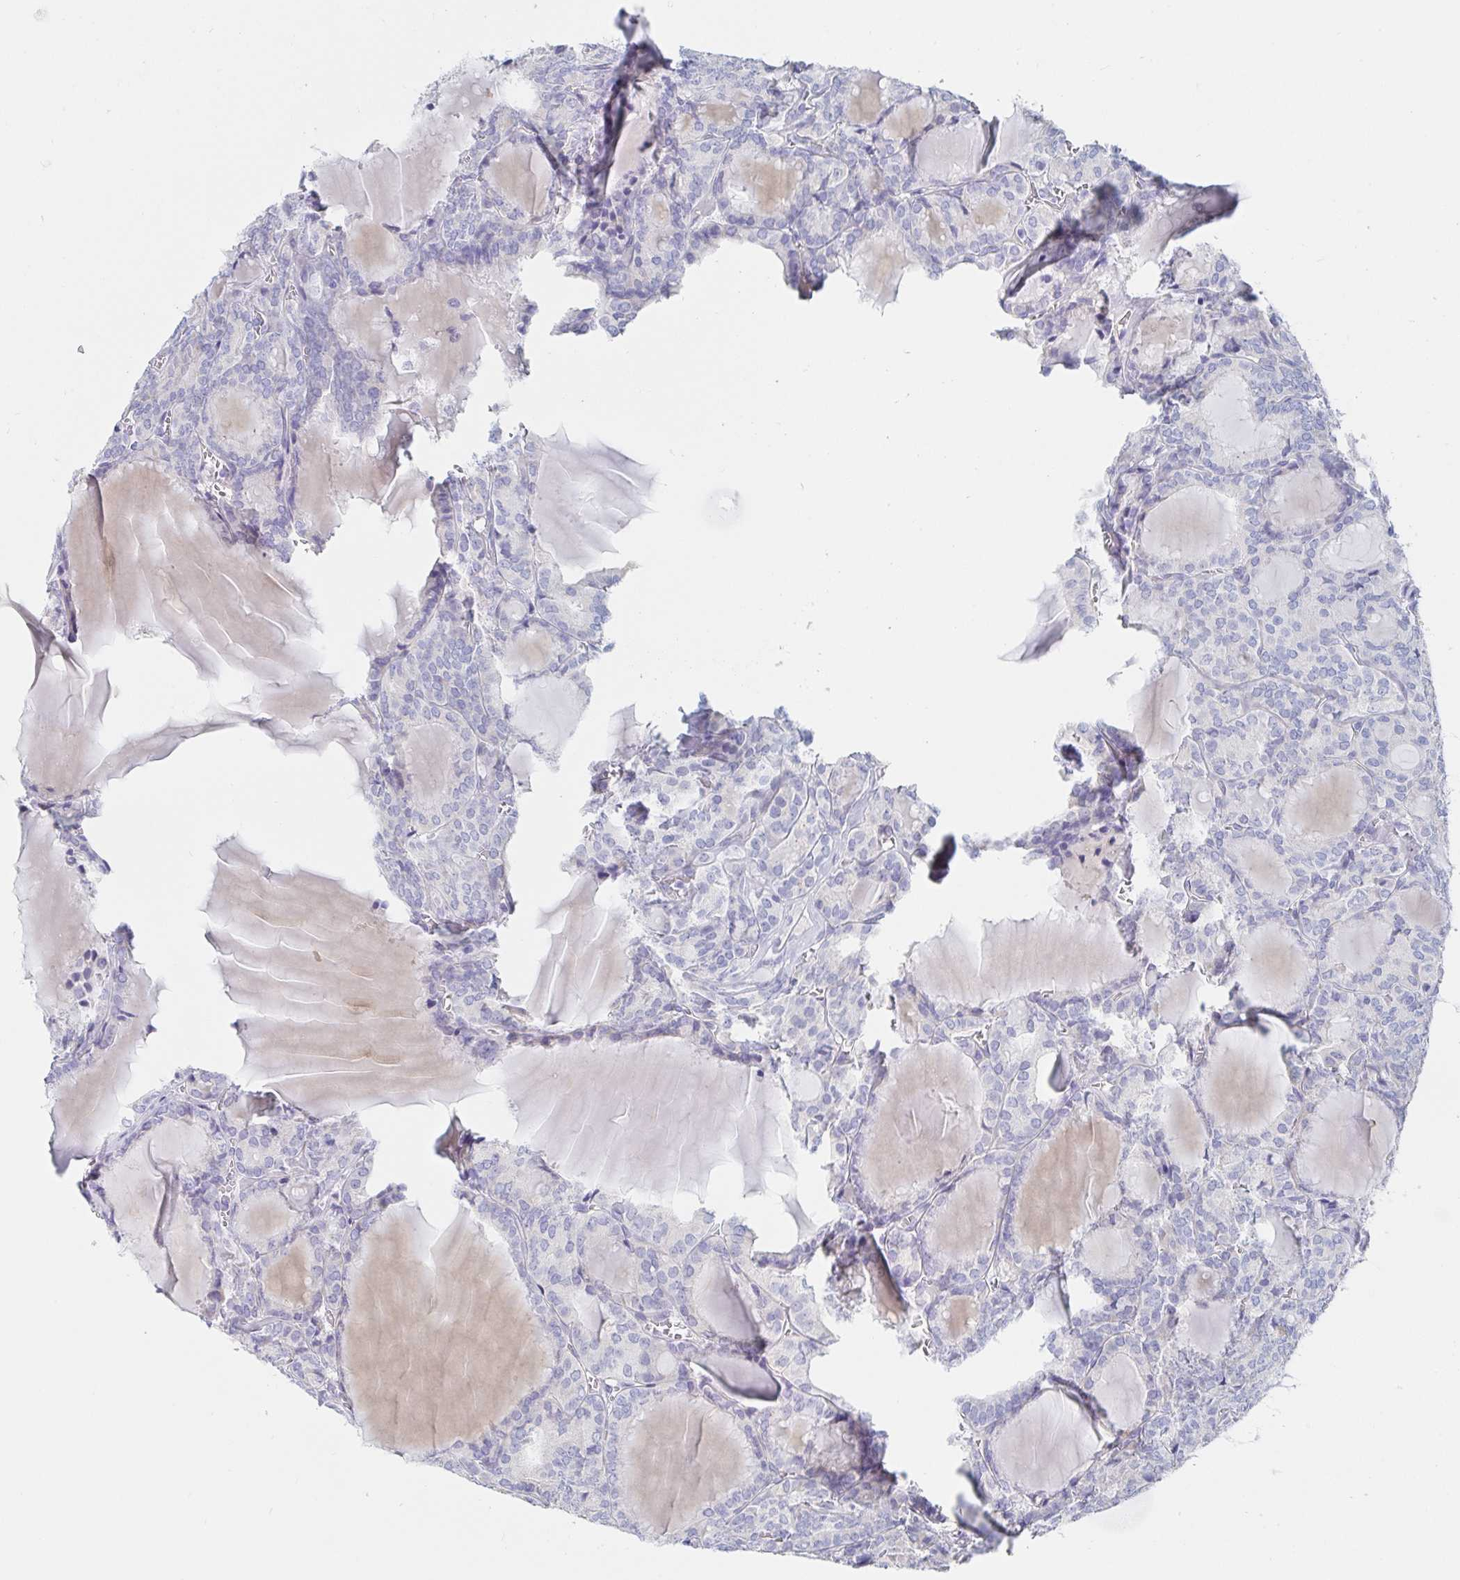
{"staining": {"intensity": "negative", "quantity": "none", "location": "none"}, "tissue": "thyroid cancer", "cell_type": "Tumor cells", "image_type": "cancer", "snomed": [{"axis": "morphology", "description": "Follicular adenoma carcinoma, NOS"}, {"axis": "topography", "description": "Thyroid gland"}], "caption": "DAB immunohistochemical staining of human thyroid cancer exhibits no significant staining in tumor cells.", "gene": "PACSIN1", "patient": {"sex": "male", "age": 74}}